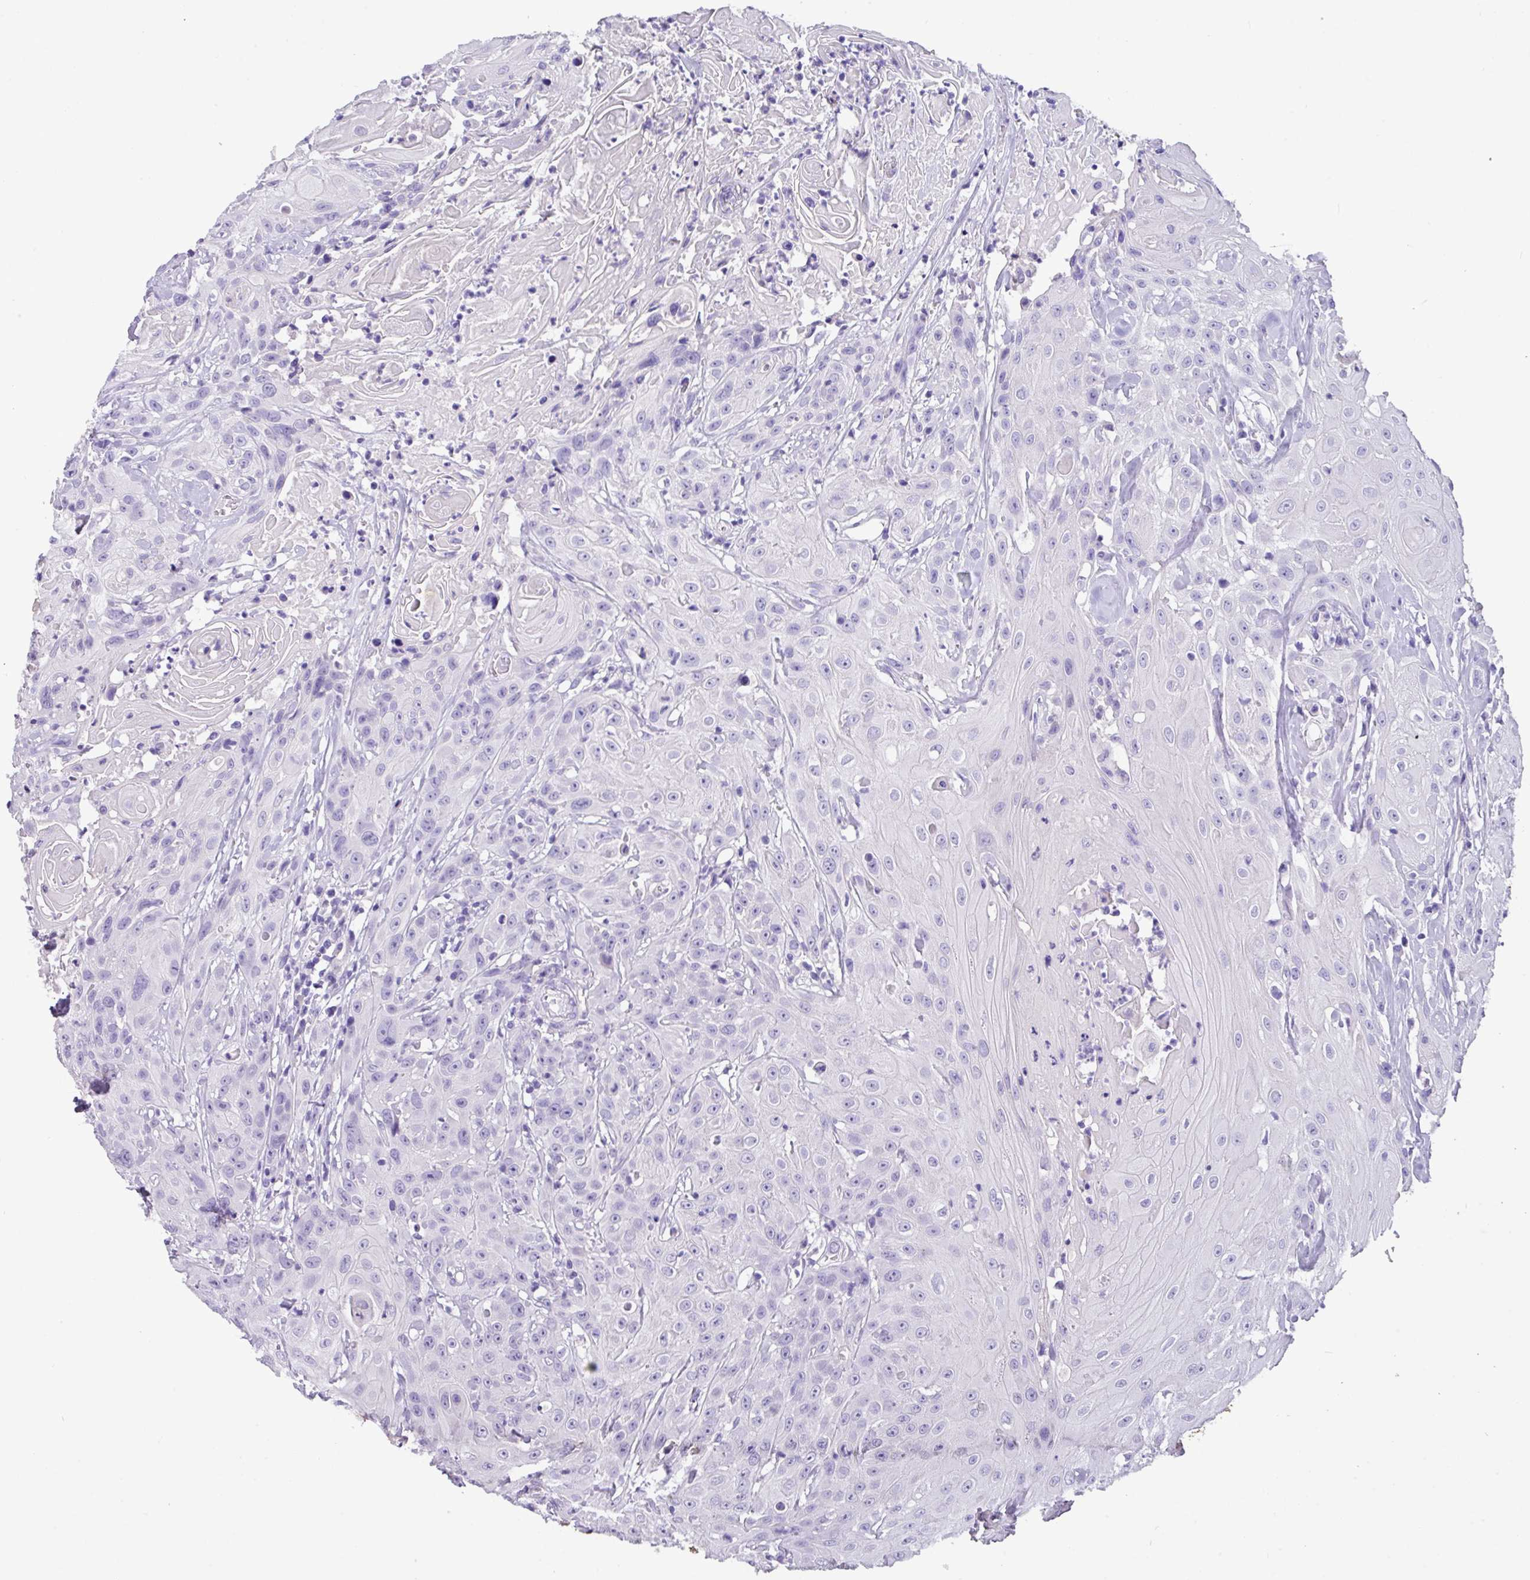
{"staining": {"intensity": "negative", "quantity": "none", "location": "none"}, "tissue": "head and neck cancer", "cell_type": "Tumor cells", "image_type": "cancer", "snomed": [{"axis": "morphology", "description": "Squamous cell carcinoma, NOS"}, {"axis": "topography", "description": "Skin"}, {"axis": "topography", "description": "Head-Neck"}], "caption": "Human head and neck squamous cell carcinoma stained for a protein using immunohistochemistry exhibits no expression in tumor cells.", "gene": "EPCAM", "patient": {"sex": "male", "age": 80}}